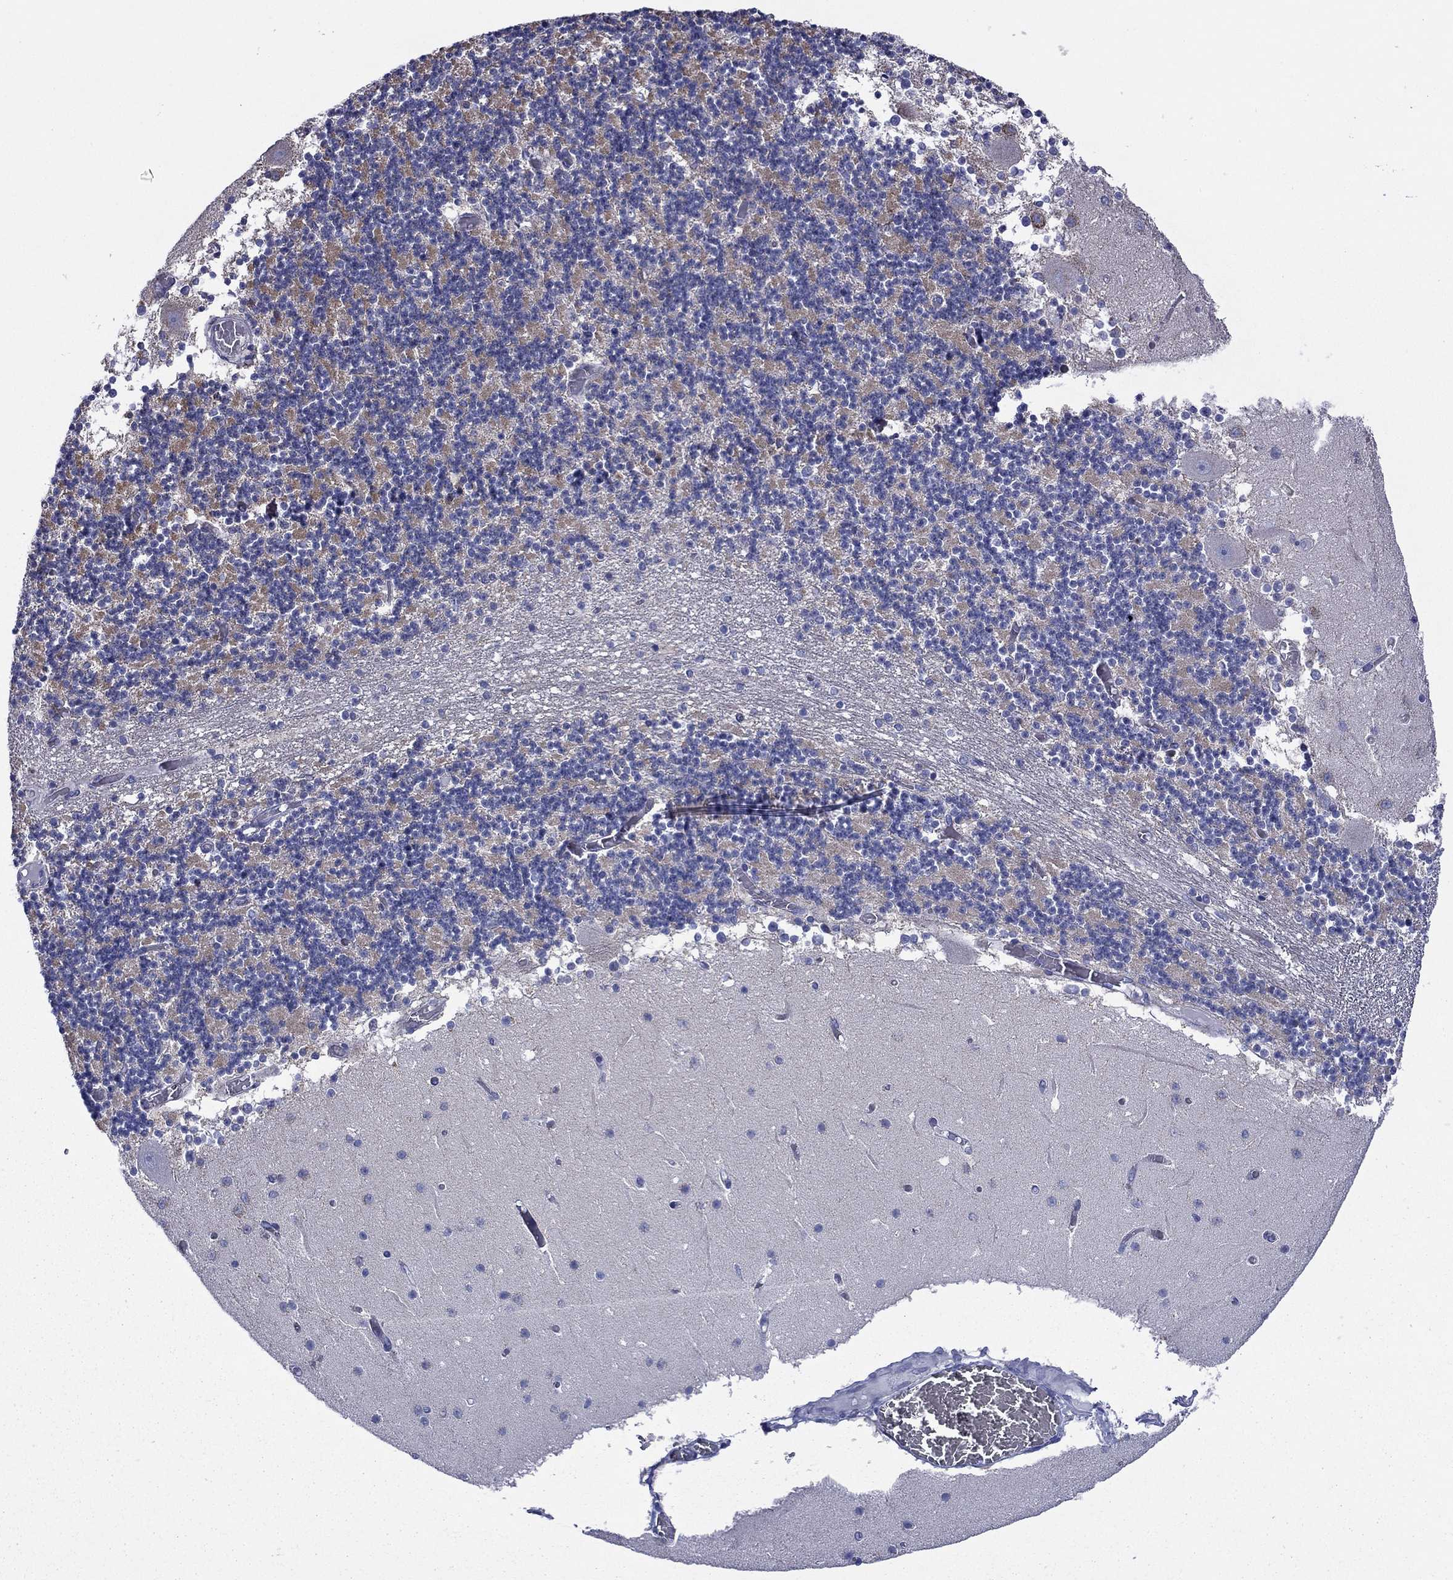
{"staining": {"intensity": "negative", "quantity": "none", "location": "none"}, "tissue": "cerebellum", "cell_type": "Cells in granular layer", "image_type": "normal", "snomed": [{"axis": "morphology", "description": "Normal tissue, NOS"}, {"axis": "topography", "description": "Cerebellum"}], "caption": "An image of human cerebellum is negative for staining in cells in granular layer. (Brightfield microscopy of DAB IHC at high magnification).", "gene": "ACADSB", "patient": {"sex": "female", "age": 28}}